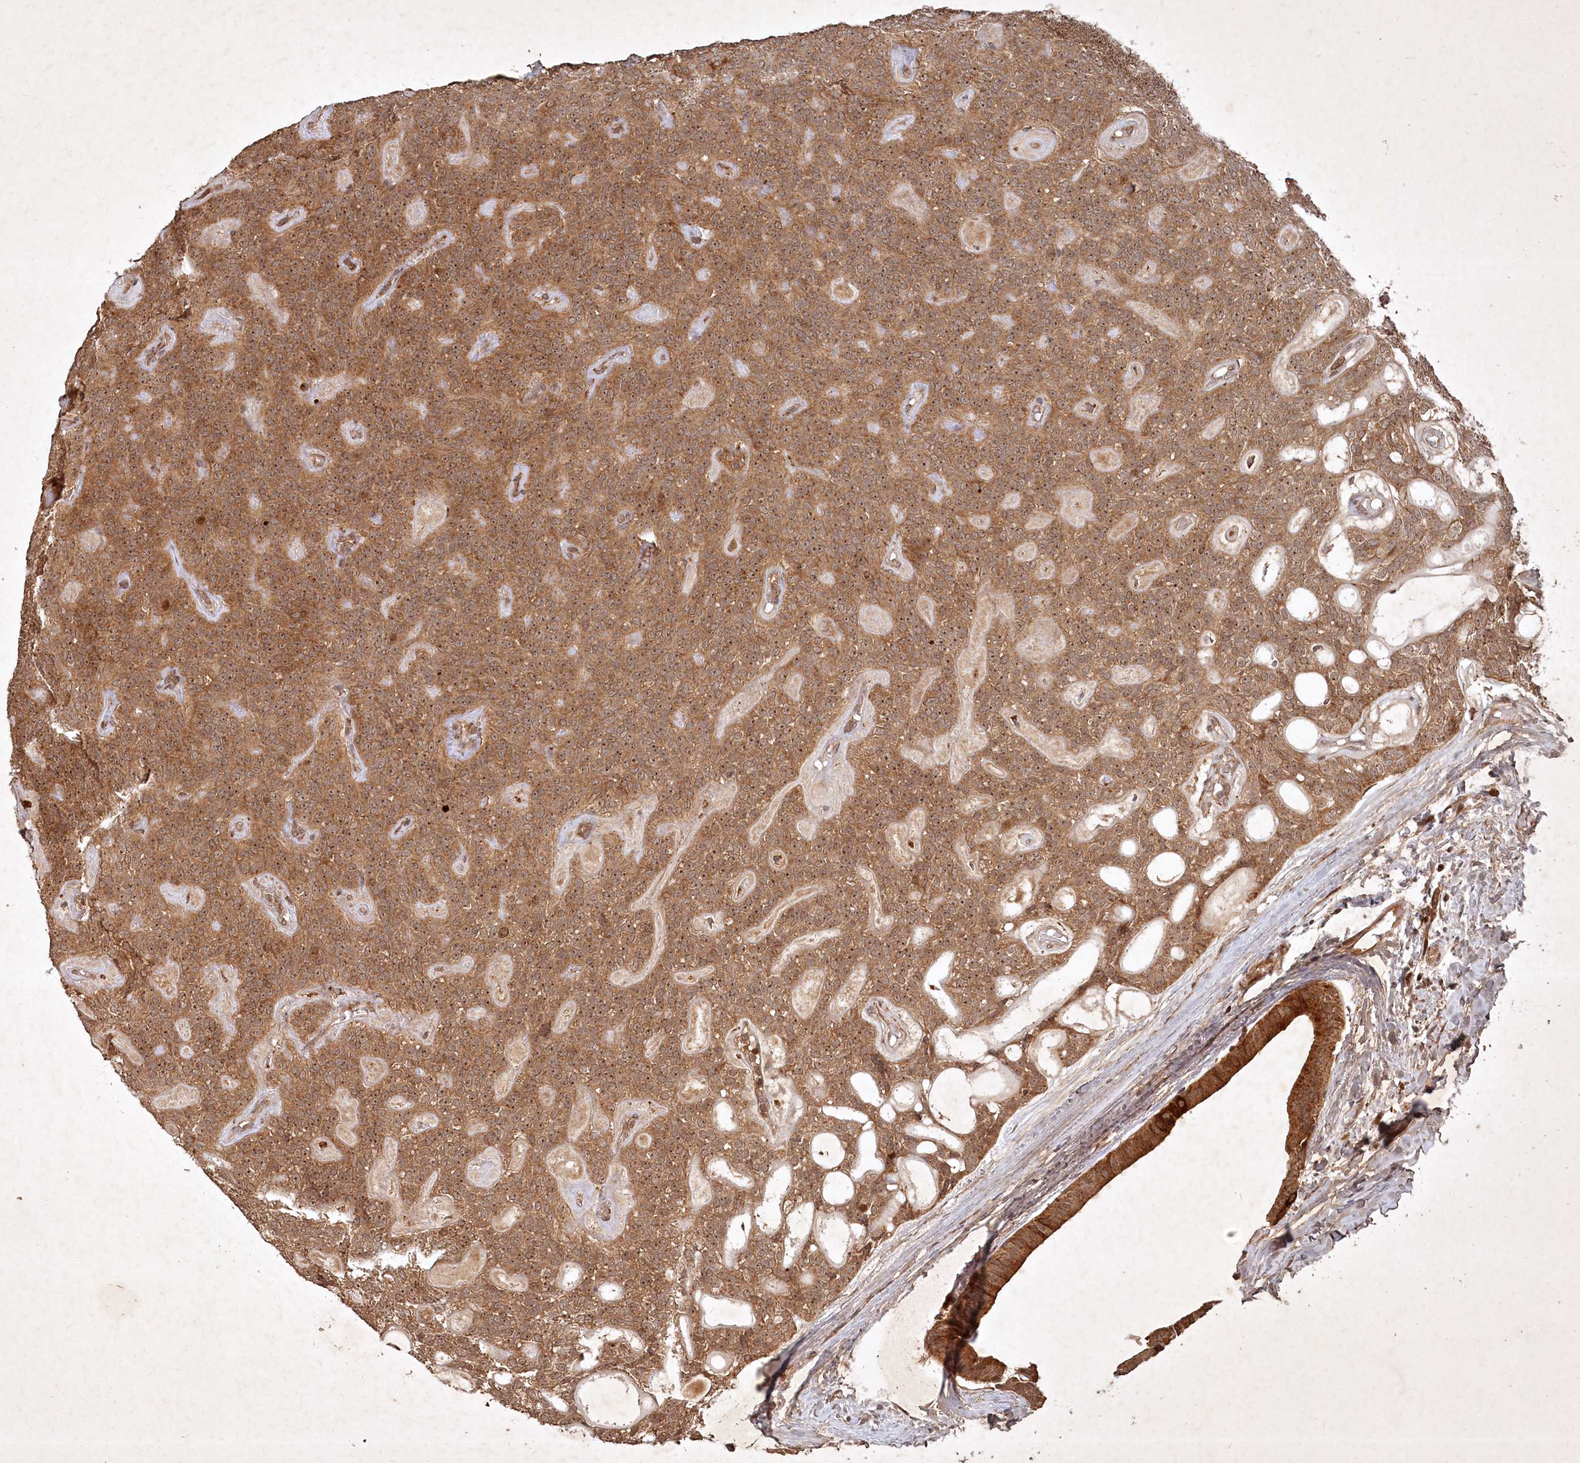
{"staining": {"intensity": "moderate", "quantity": ">75%", "location": "cytoplasmic/membranous"}, "tissue": "head and neck cancer", "cell_type": "Tumor cells", "image_type": "cancer", "snomed": [{"axis": "morphology", "description": "Adenocarcinoma, NOS"}, {"axis": "topography", "description": "Head-Neck"}], "caption": "High-power microscopy captured an immunohistochemistry histopathology image of head and neck cancer (adenocarcinoma), revealing moderate cytoplasmic/membranous staining in approximately >75% of tumor cells. The protein of interest is shown in brown color, while the nuclei are stained blue.", "gene": "UNC93A", "patient": {"sex": "male", "age": 66}}